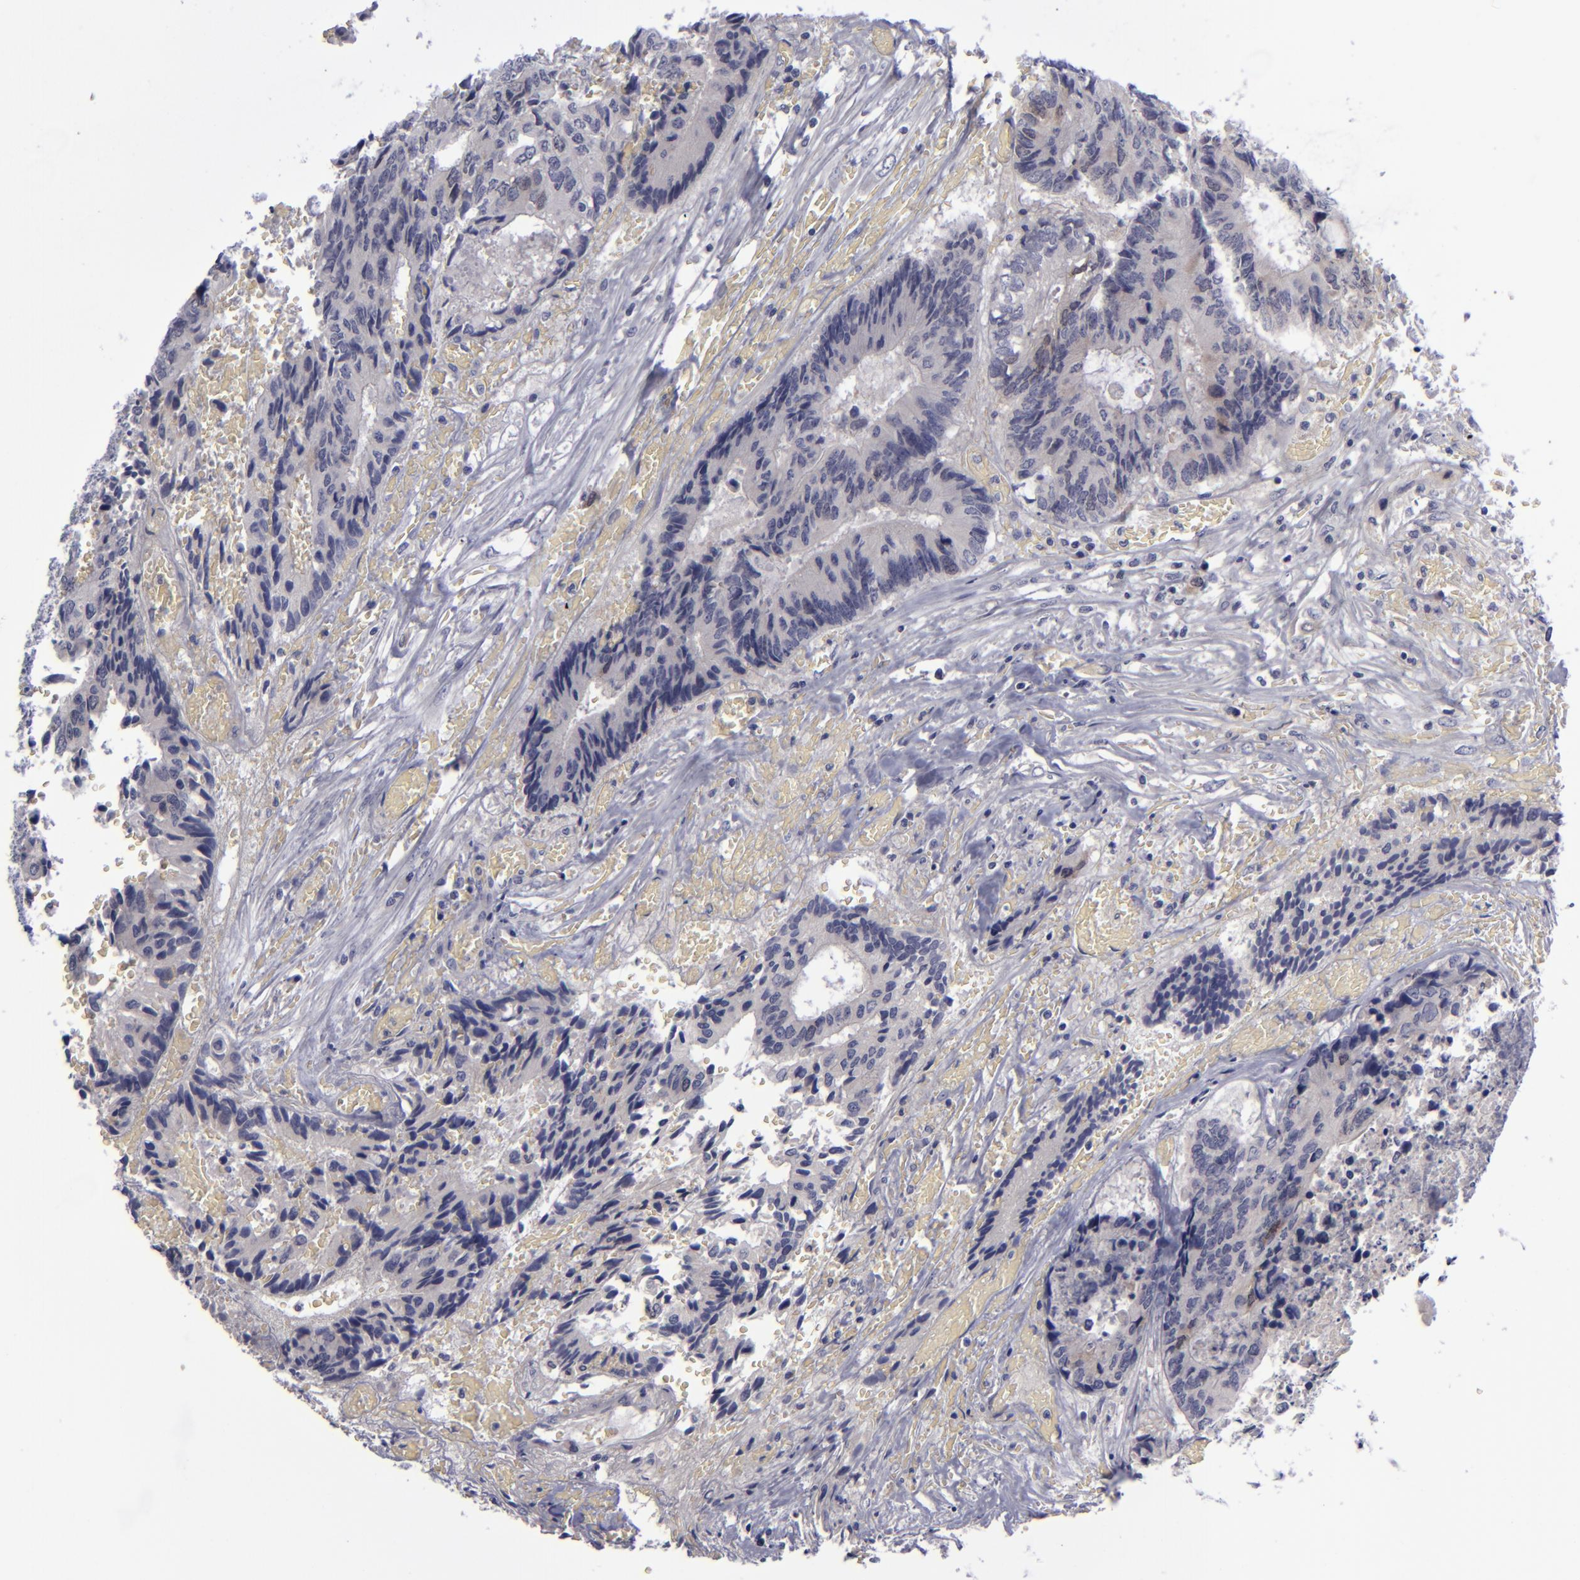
{"staining": {"intensity": "weak", "quantity": "<25%", "location": "cytoplasmic/membranous,nuclear"}, "tissue": "colorectal cancer", "cell_type": "Tumor cells", "image_type": "cancer", "snomed": [{"axis": "morphology", "description": "Adenocarcinoma, NOS"}, {"axis": "topography", "description": "Rectum"}], "caption": "DAB (3,3'-diaminobenzidine) immunohistochemical staining of colorectal adenocarcinoma displays no significant positivity in tumor cells. (Stains: DAB (3,3'-diaminobenzidine) immunohistochemistry with hematoxylin counter stain, Microscopy: brightfield microscopy at high magnification).", "gene": "AURKA", "patient": {"sex": "male", "age": 55}}